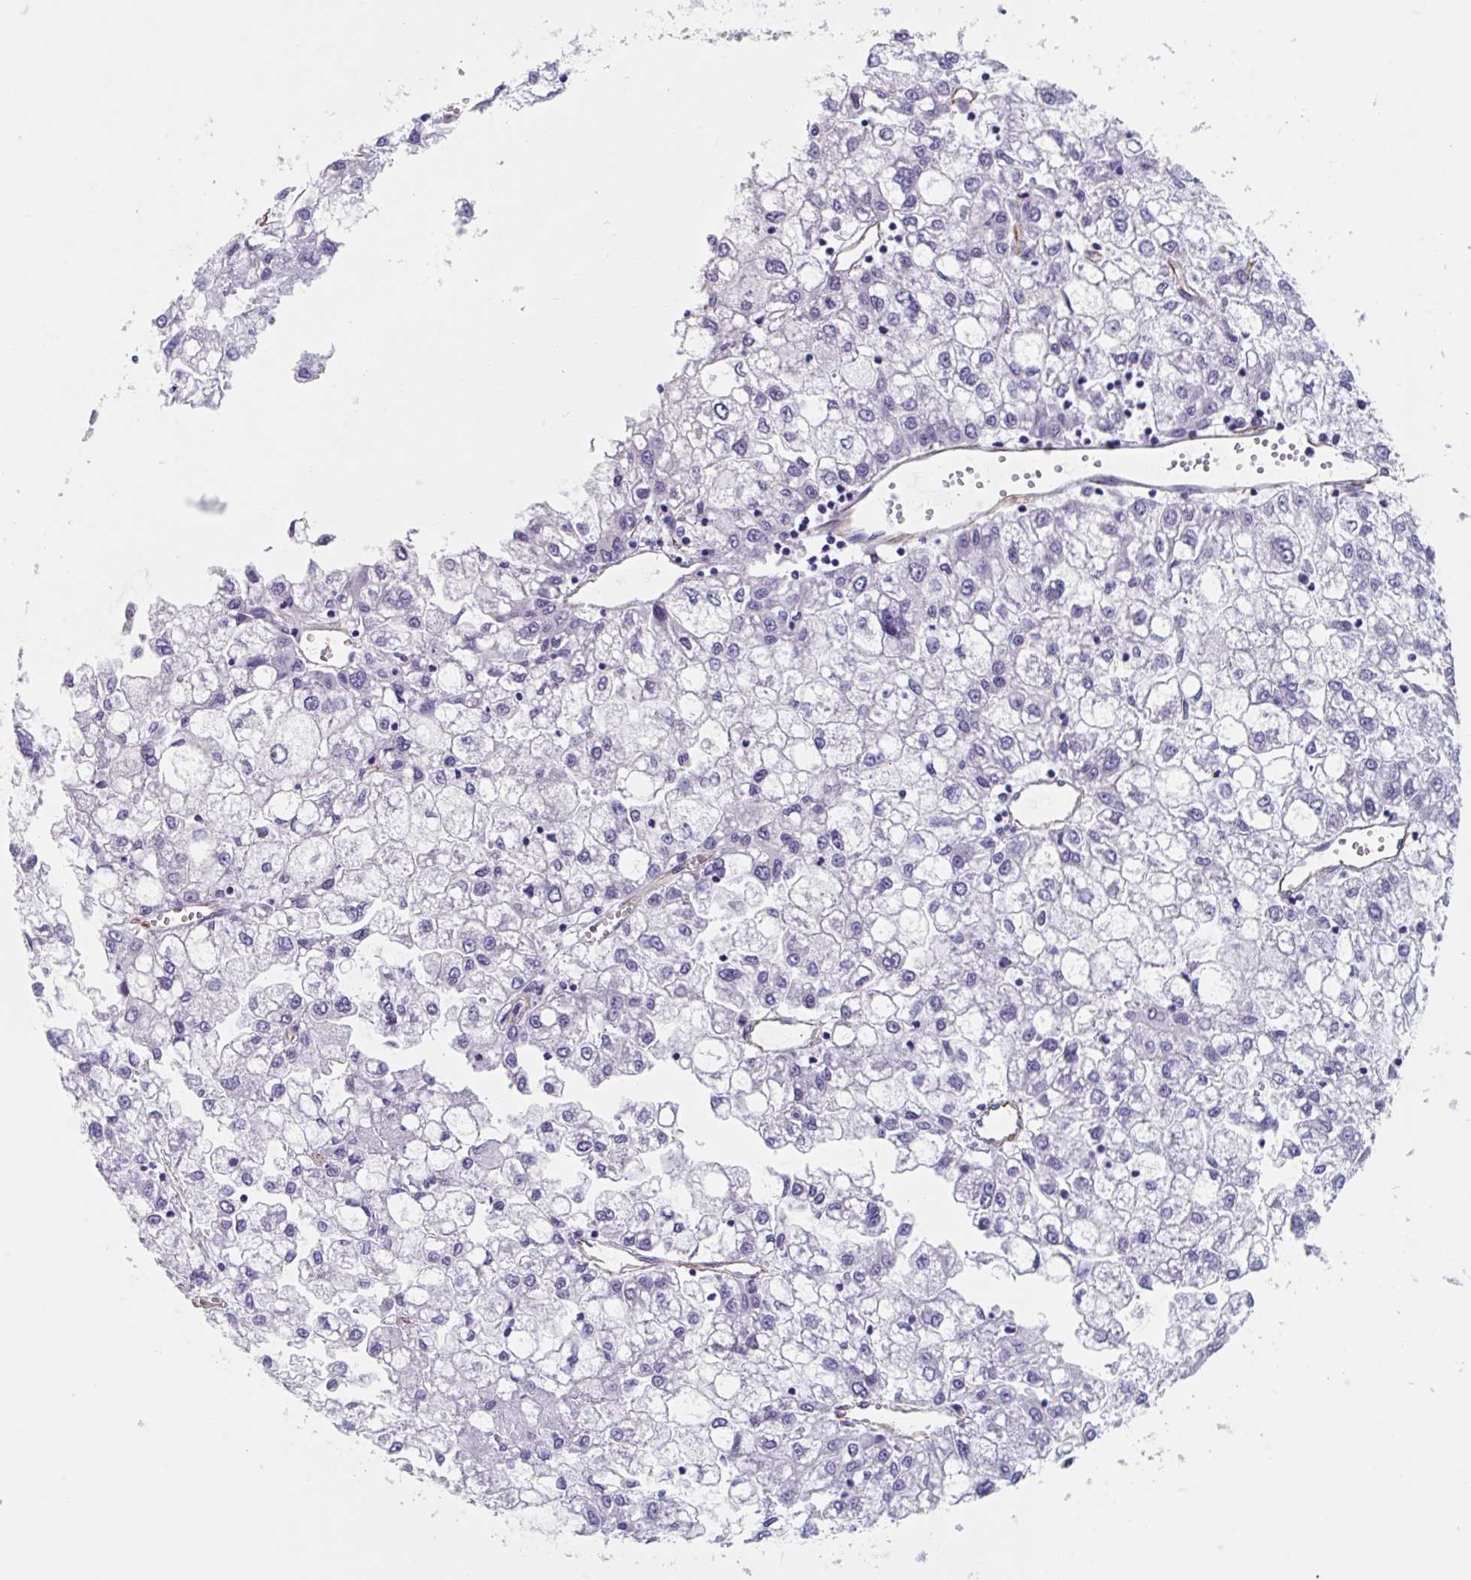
{"staining": {"intensity": "negative", "quantity": "none", "location": "none"}, "tissue": "liver cancer", "cell_type": "Tumor cells", "image_type": "cancer", "snomed": [{"axis": "morphology", "description": "Carcinoma, Hepatocellular, NOS"}, {"axis": "topography", "description": "Liver"}], "caption": "Hepatocellular carcinoma (liver) was stained to show a protein in brown. There is no significant staining in tumor cells.", "gene": "CITED4", "patient": {"sex": "male", "age": 40}}